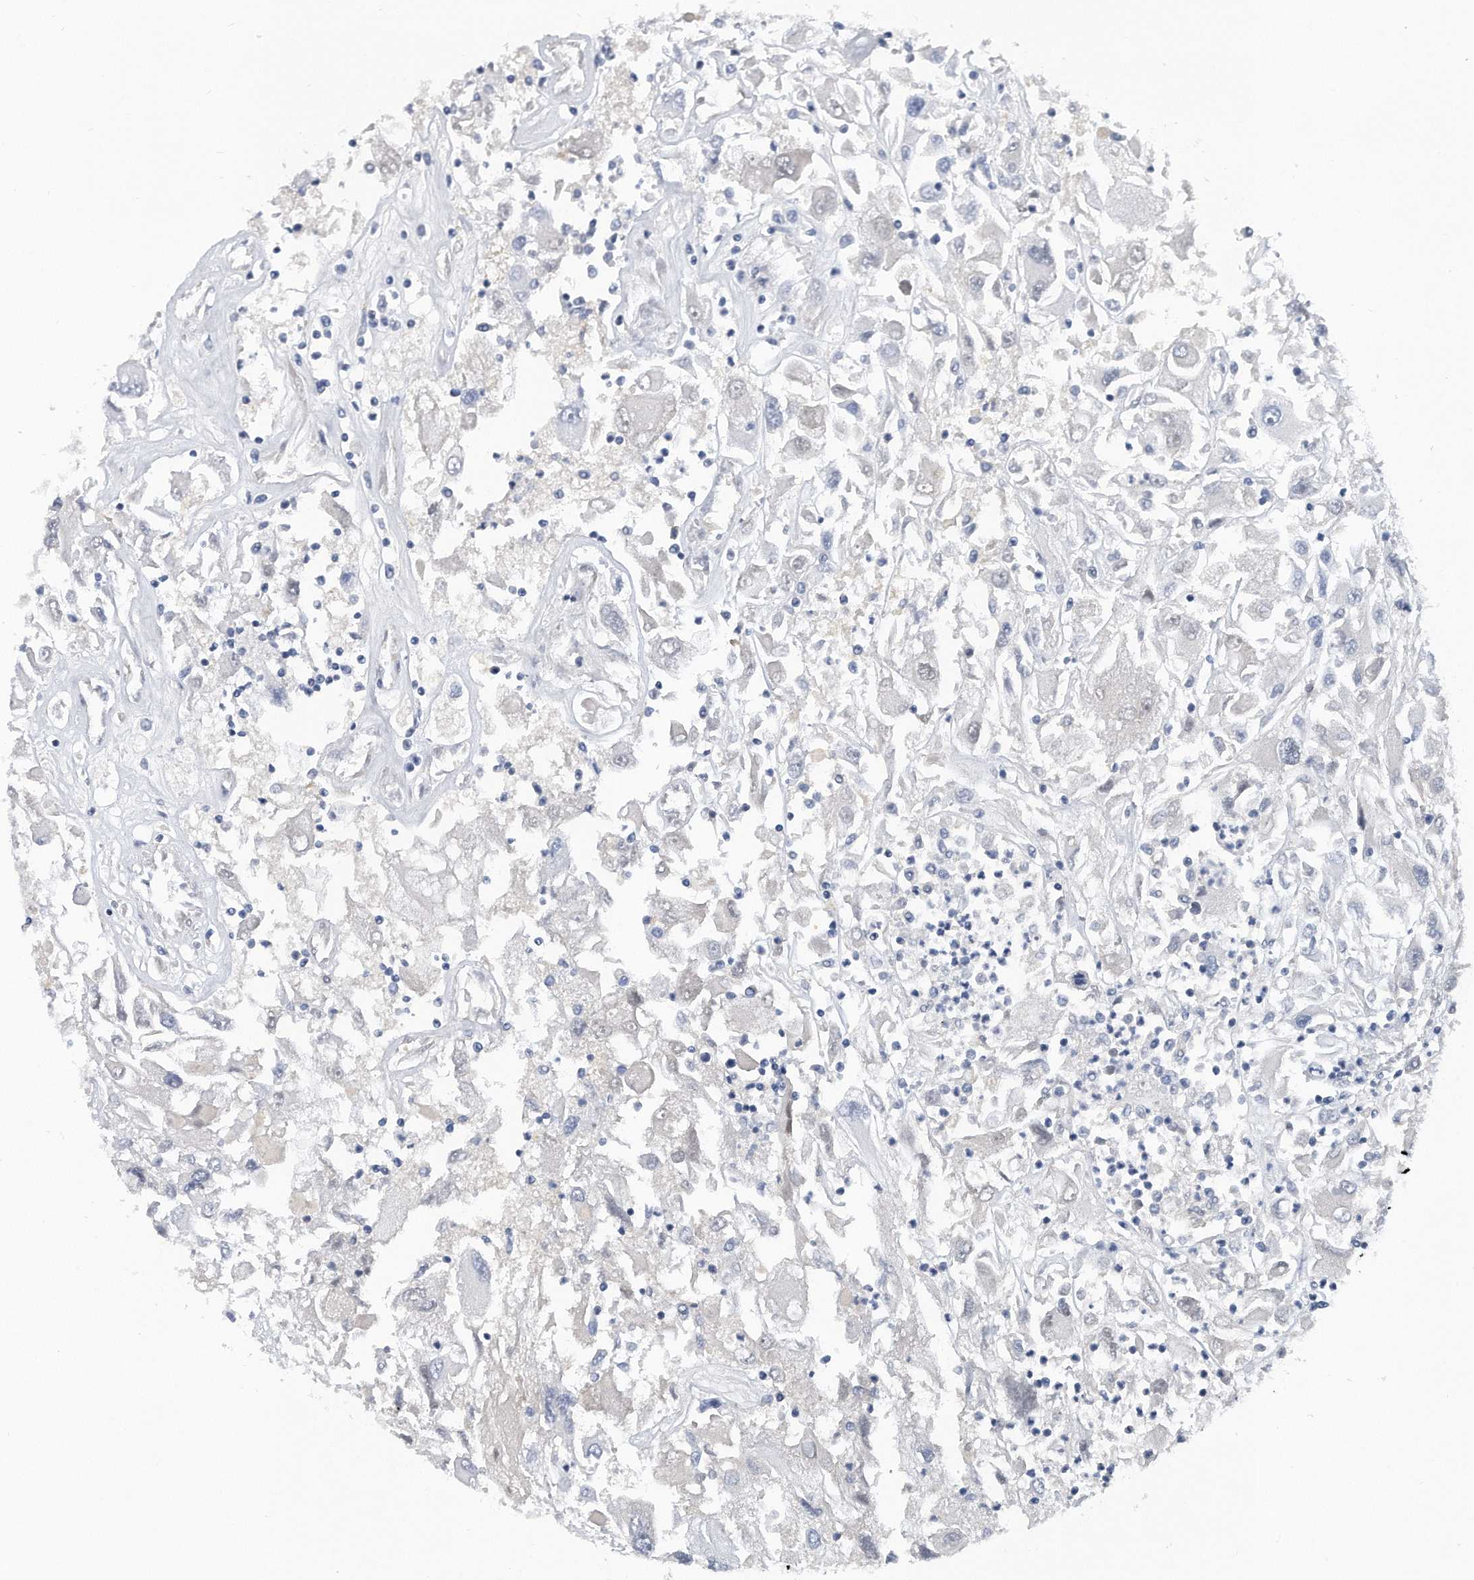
{"staining": {"intensity": "negative", "quantity": "none", "location": "none"}, "tissue": "renal cancer", "cell_type": "Tumor cells", "image_type": "cancer", "snomed": [{"axis": "morphology", "description": "Adenocarcinoma, NOS"}, {"axis": "topography", "description": "Kidney"}], "caption": "This is a image of immunohistochemistry (IHC) staining of renal adenocarcinoma, which shows no expression in tumor cells.", "gene": "TP53INP1", "patient": {"sex": "female", "age": 52}}